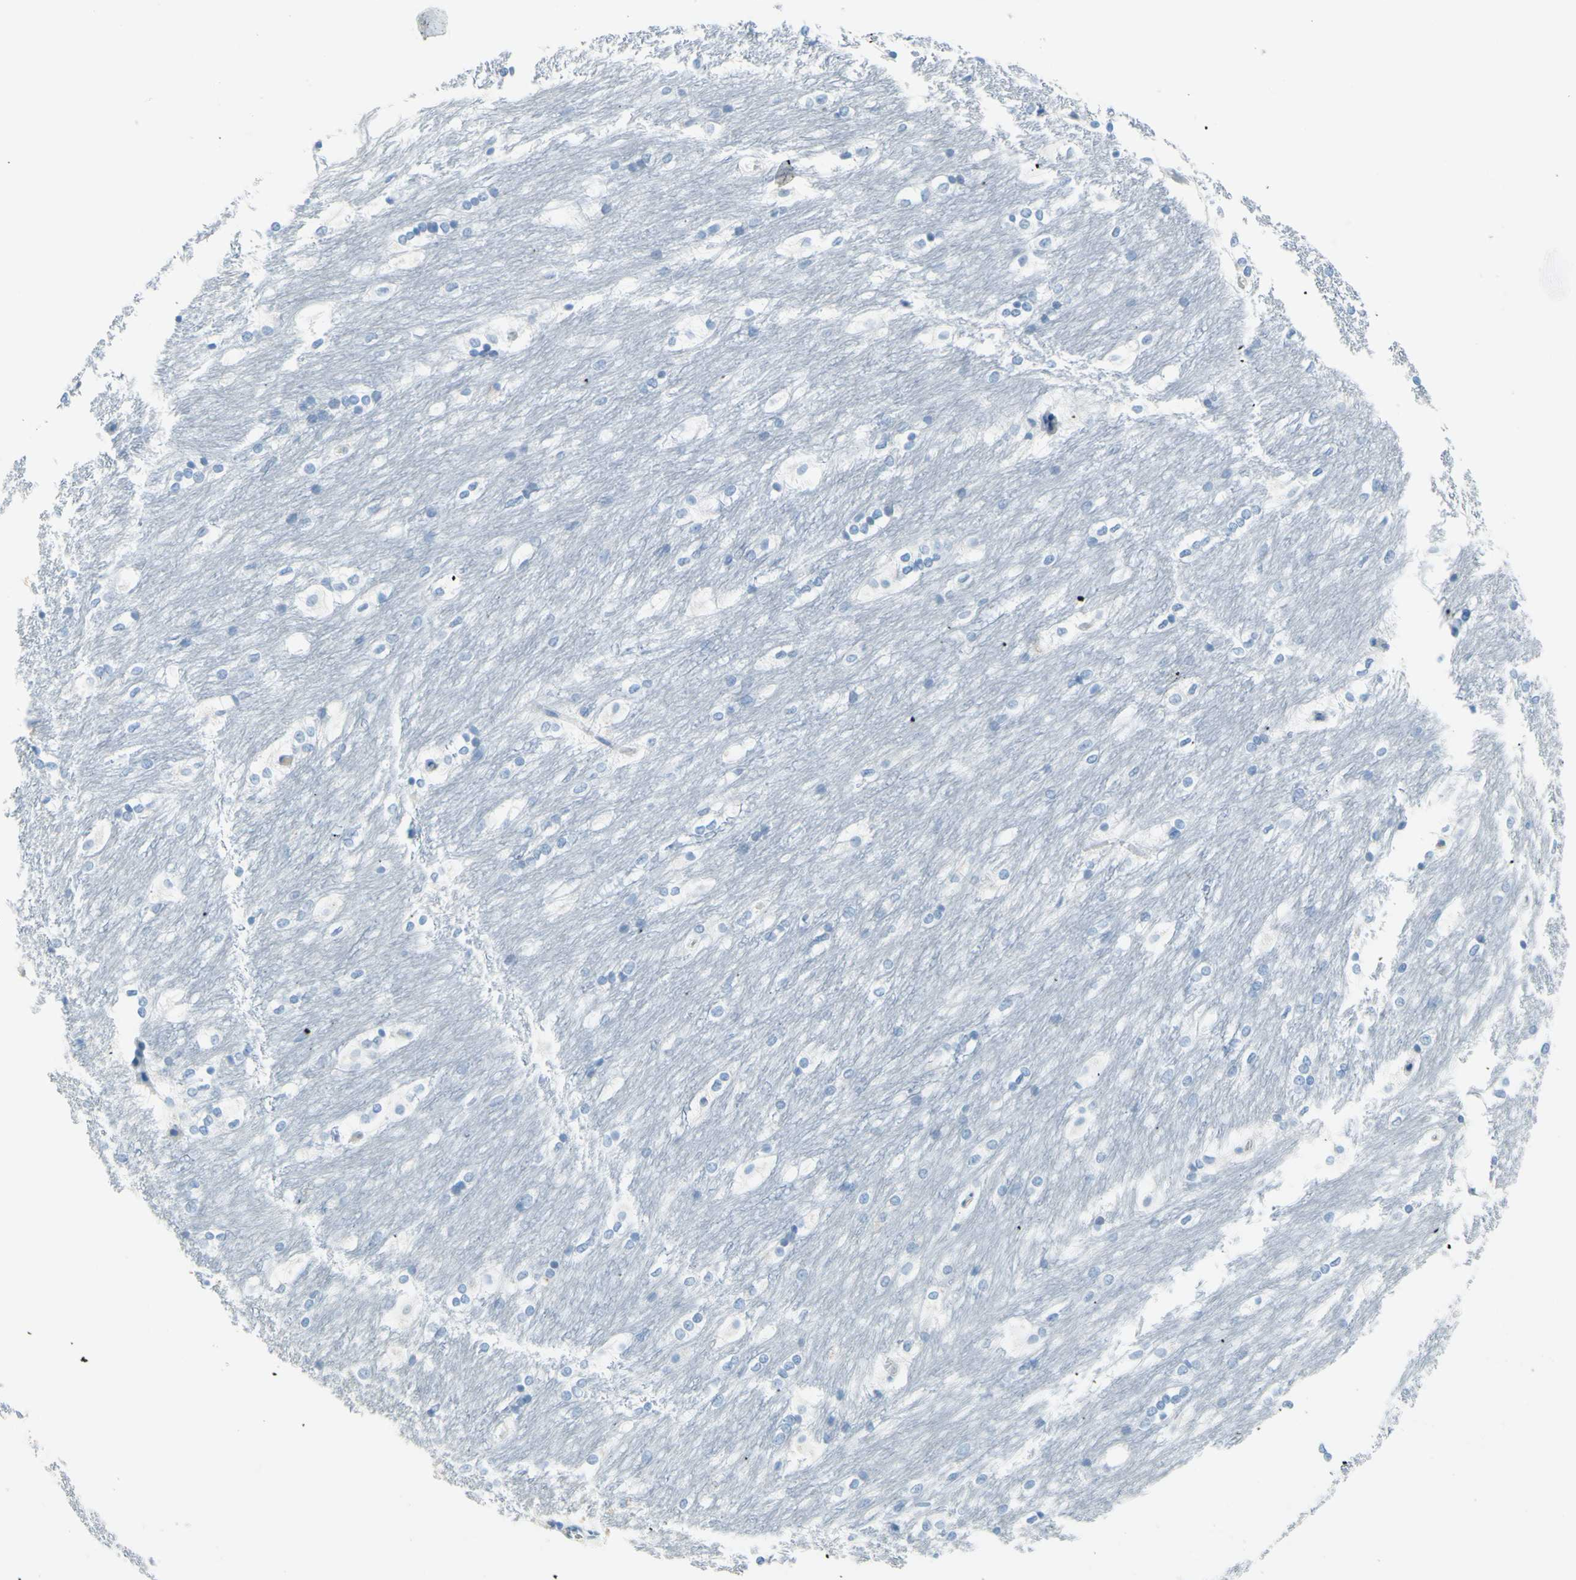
{"staining": {"intensity": "negative", "quantity": "none", "location": "none"}, "tissue": "caudate", "cell_type": "Glial cells", "image_type": "normal", "snomed": [{"axis": "morphology", "description": "Normal tissue, NOS"}, {"axis": "topography", "description": "Lateral ventricle wall"}], "caption": "Human caudate stained for a protein using IHC displays no positivity in glial cells.", "gene": "DCT", "patient": {"sex": "female", "age": 19}}